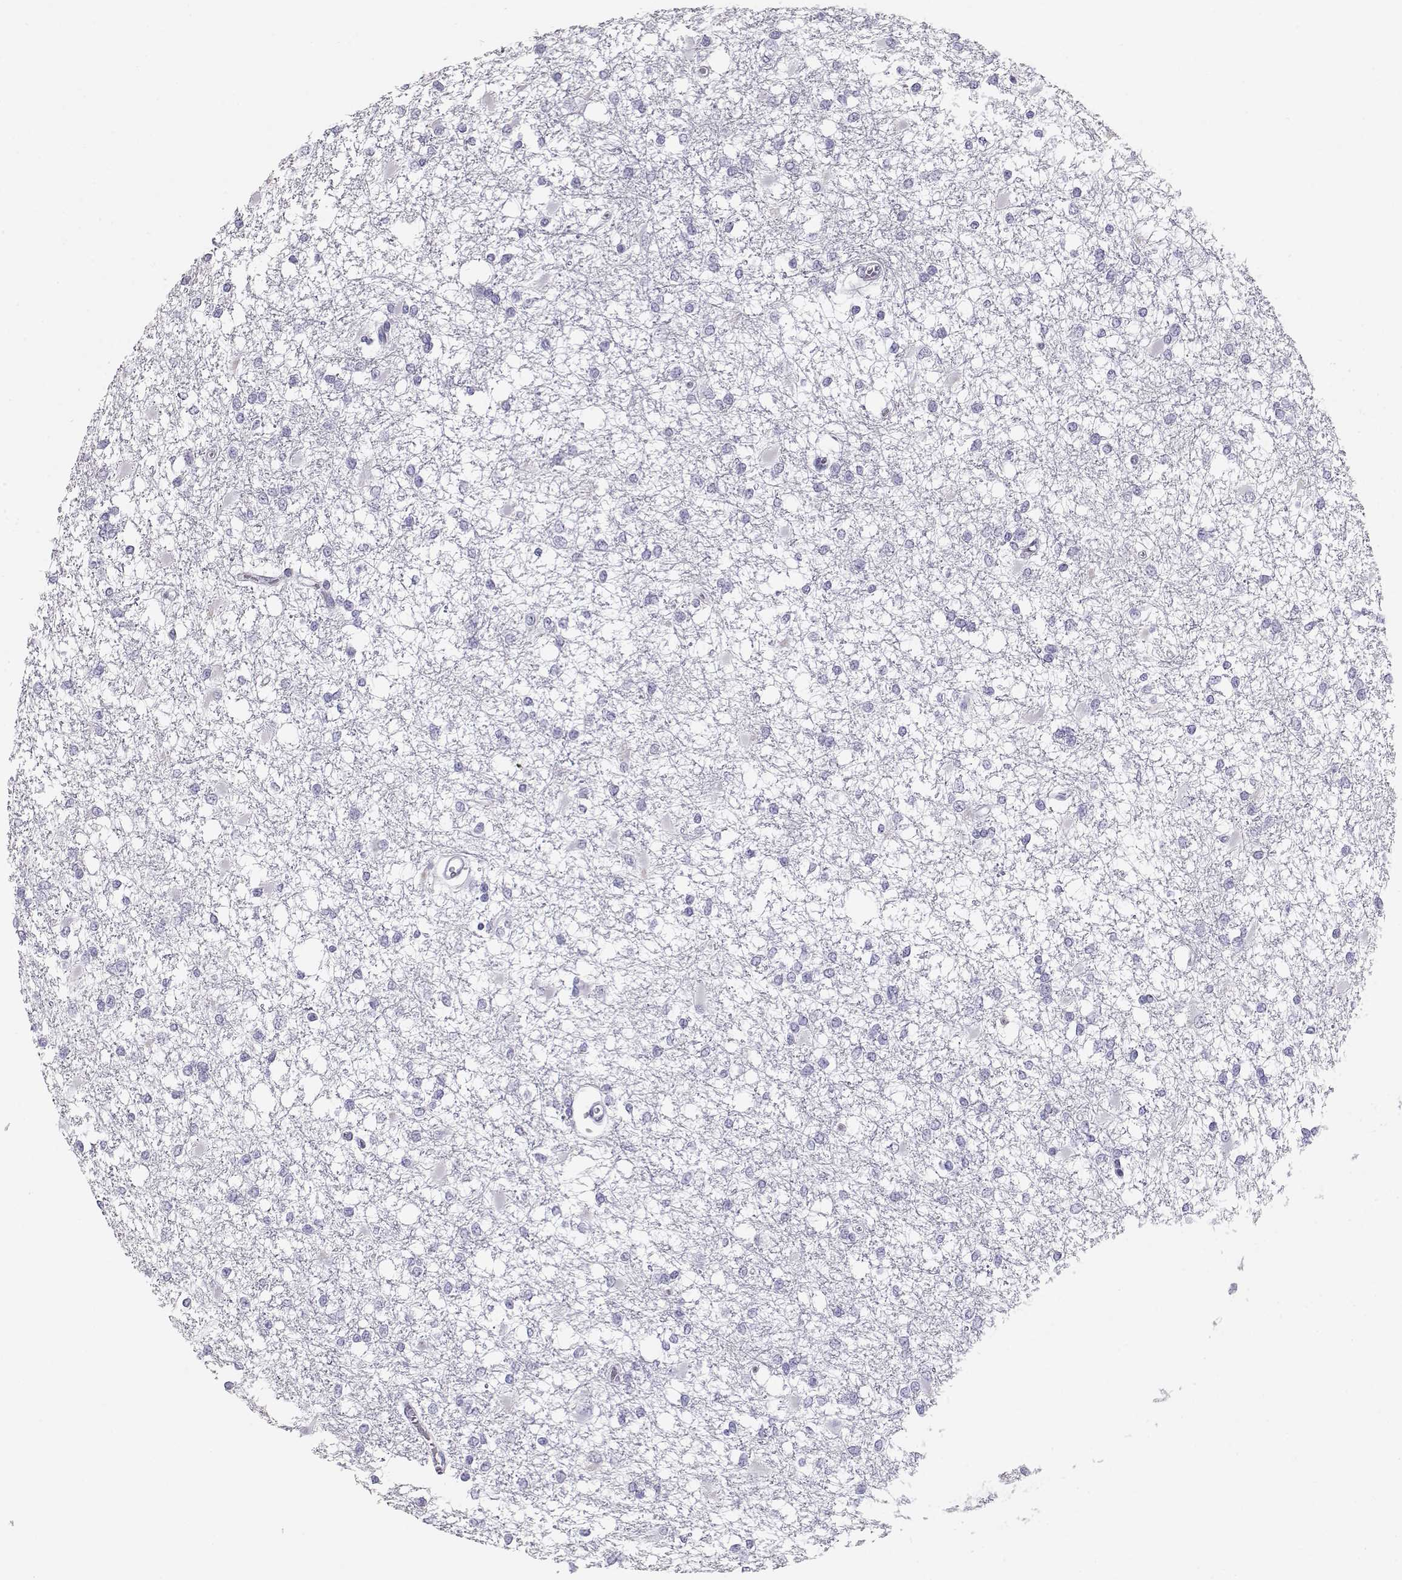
{"staining": {"intensity": "negative", "quantity": "none", "location": "none"}, "tissue": "glioma", "cell_type": "Tumor cells", "image_type": "cancer", "snomed": [{"axis": "morphology", "description": "Glioma, malignant, High grade"}, {"axis": "topography", "description": "Cerebral cortex"}], "caption": "This is a micrograph of immunohistochemistry staining of malignant glioma (high-grade), which shows no staining in tumor cells.", "gene": "MAGEC1", "patient": {"sex": "male", "age": 79}}